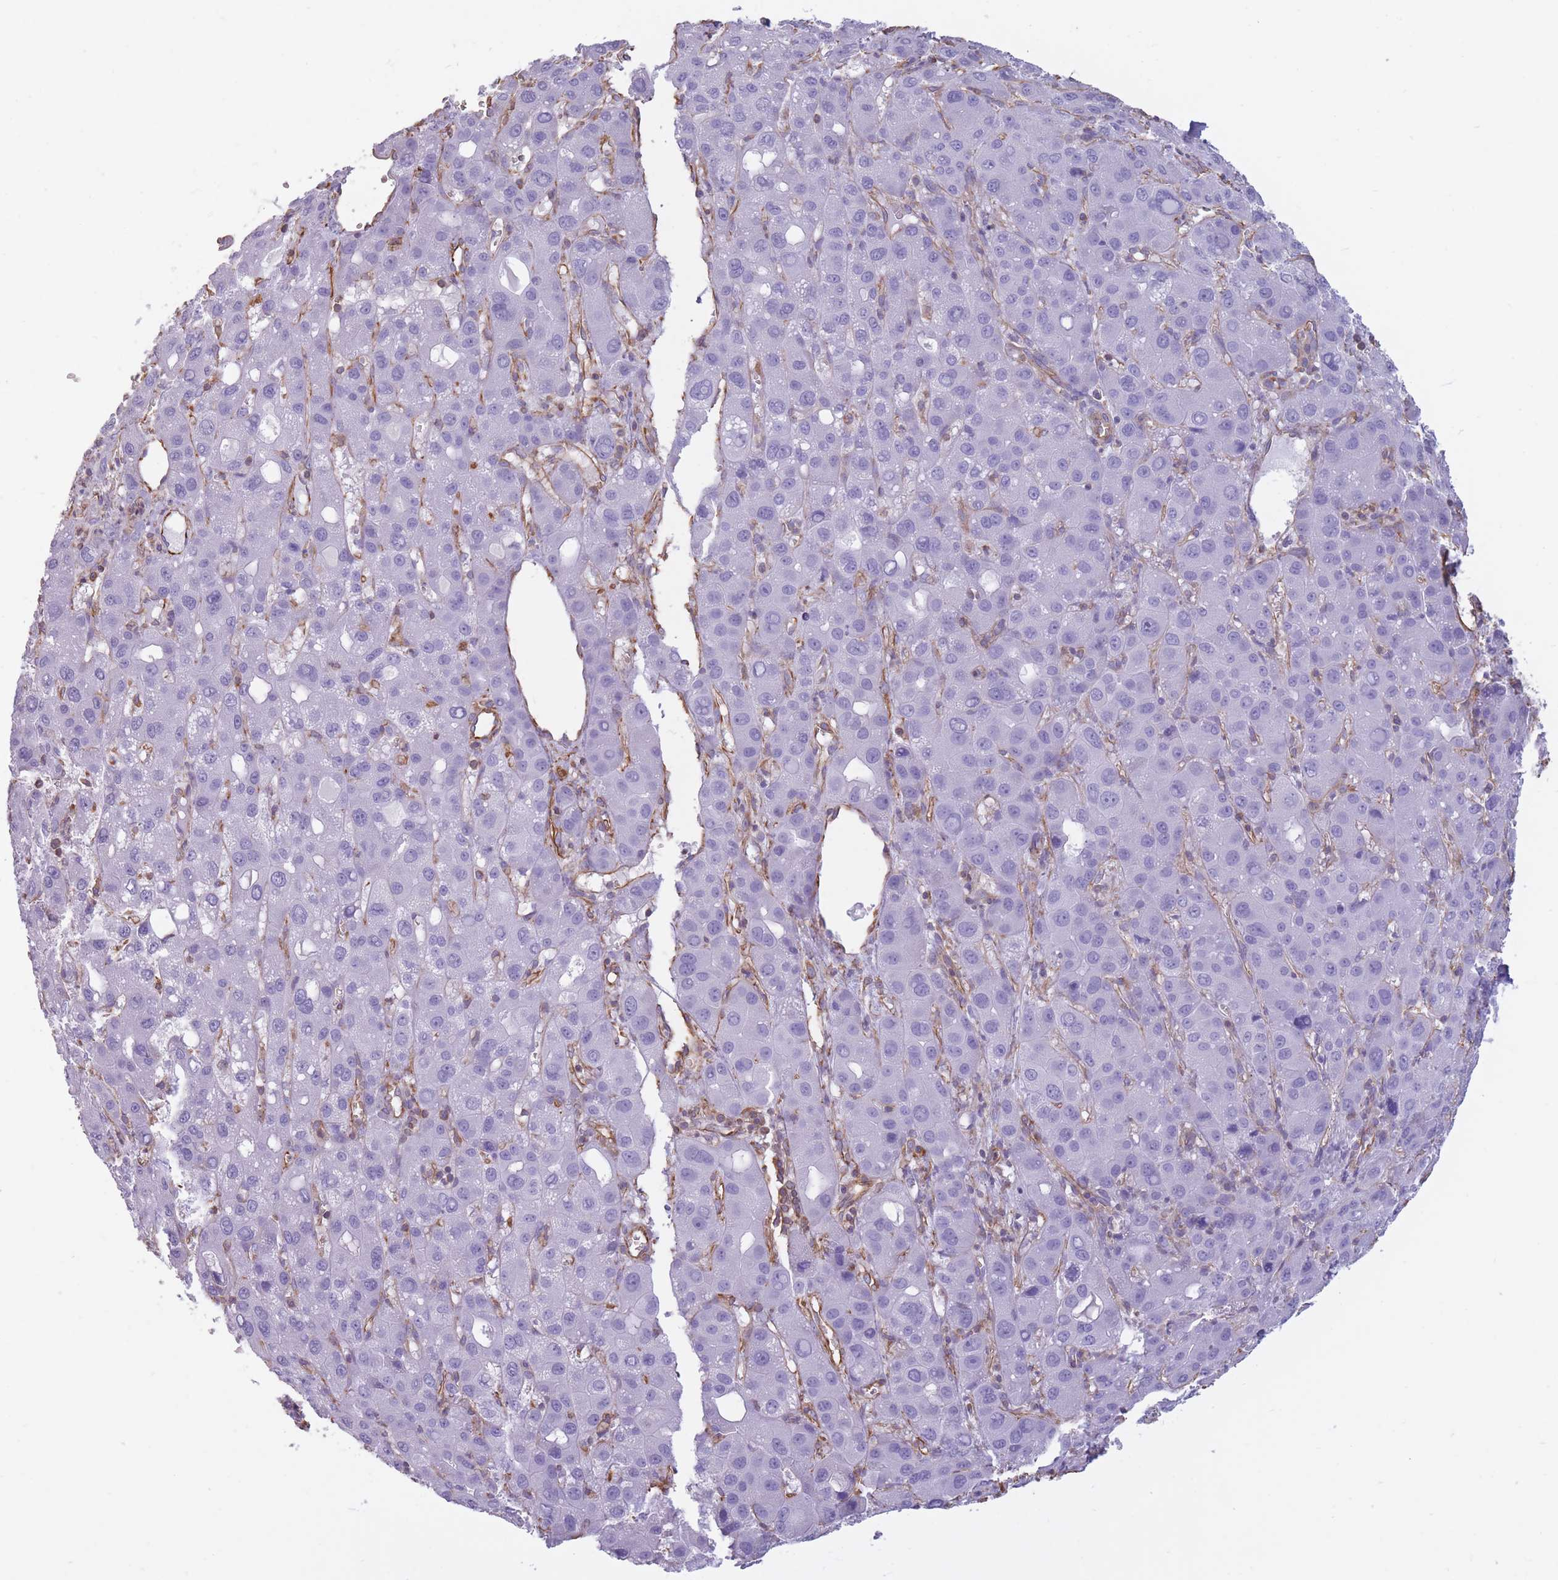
{"staining": {"intensity": "negative", "quantity": "none", "location": "none"}, "tissue": "liver cancer", "cell_type": "Tumor cells", "image_type": "cancer", "snomed": [{"axis": "morphology", "description": "Carcinoma, Hepatocellular, NOS"}, {"axis": "topography", "description": "Liver"}], "caption": "Liver cancer (hepatocellular carcinoma) stained for a protein using immunohistochemistry displays no staining tumor cells.", "gene": "ADD1", "patient": {"sex": "male", "age": 55}}